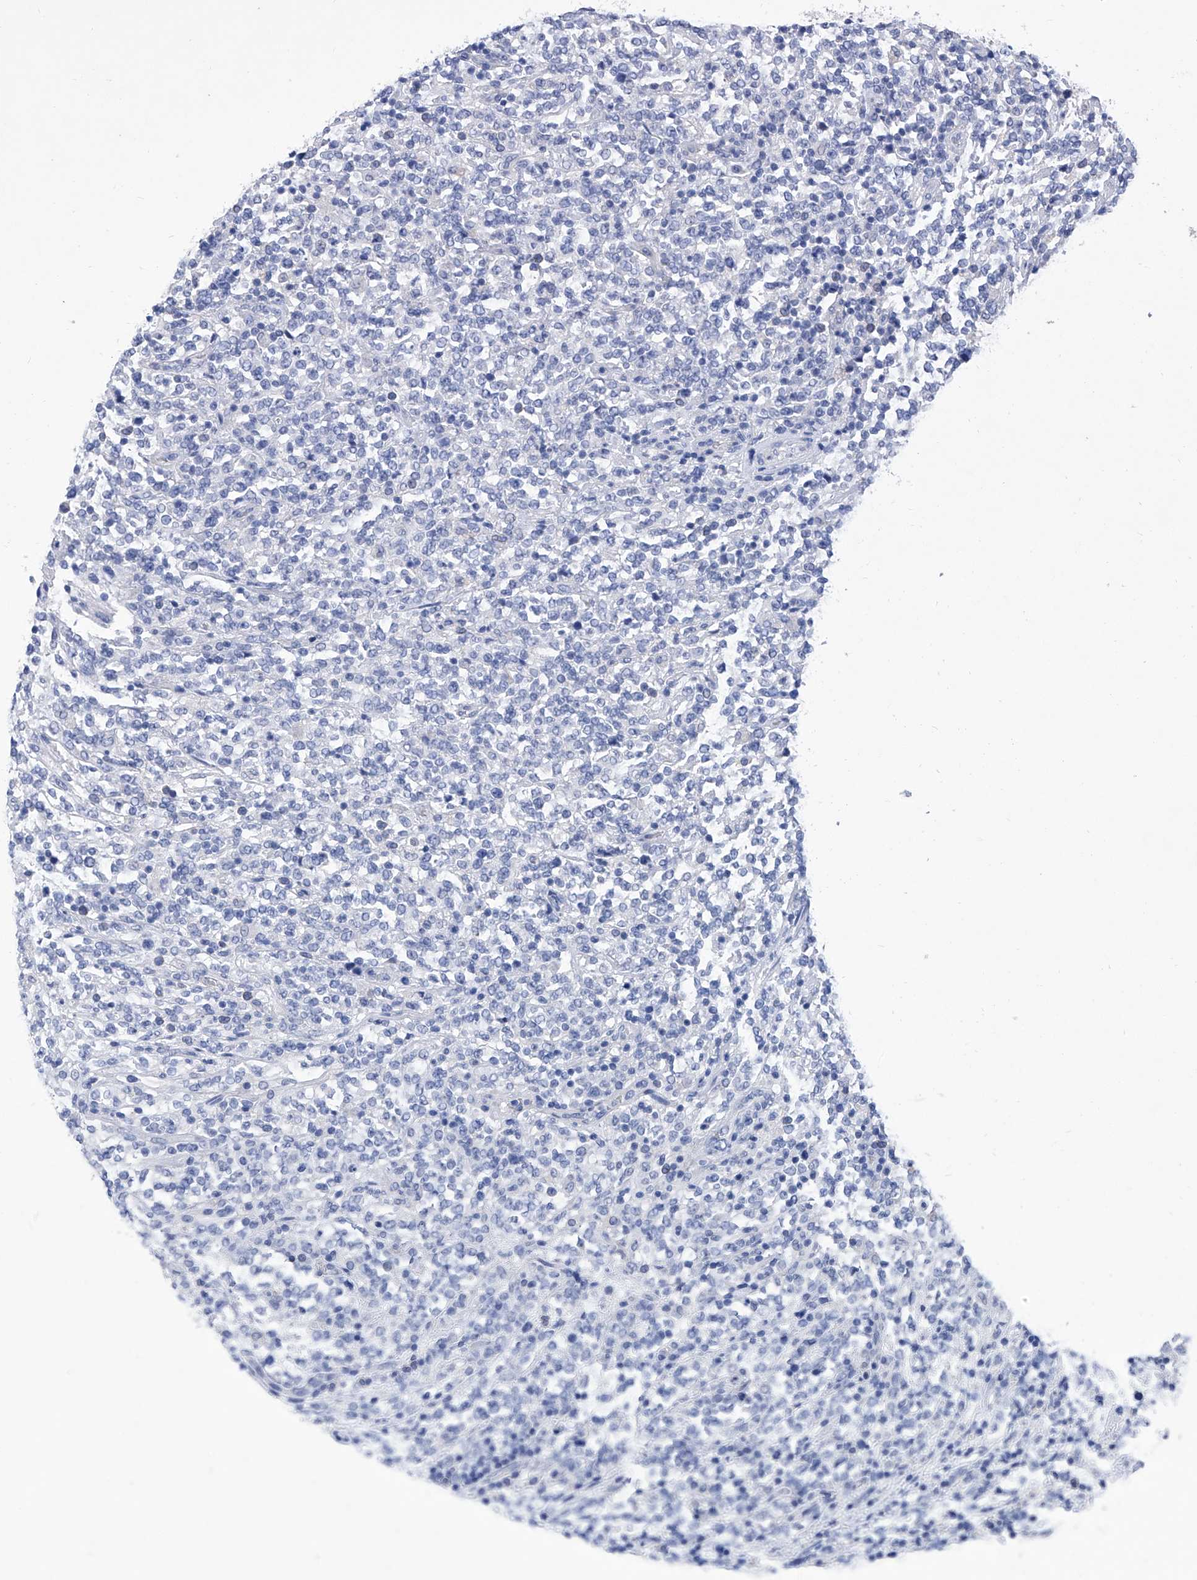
{"staining": {"intensity": "negative", "quantity": "none", "location": "none"}, "tissue": "lymphoma", "cell_type": "Tumor cells", "image_type": "cancer", "snomed": [{"axis": "morphology", "description": "Malignant lymphoma, non-Hodgkin's type, High grade"}, {"axis": "topography", "description": "Soft tissue"}], "caption": "This is an immunohistochemistry image of human lymphoma. There is no staining in tumor cells.", "gene": "IFNL2", "patient": {"sex": "male", "age": 18}}